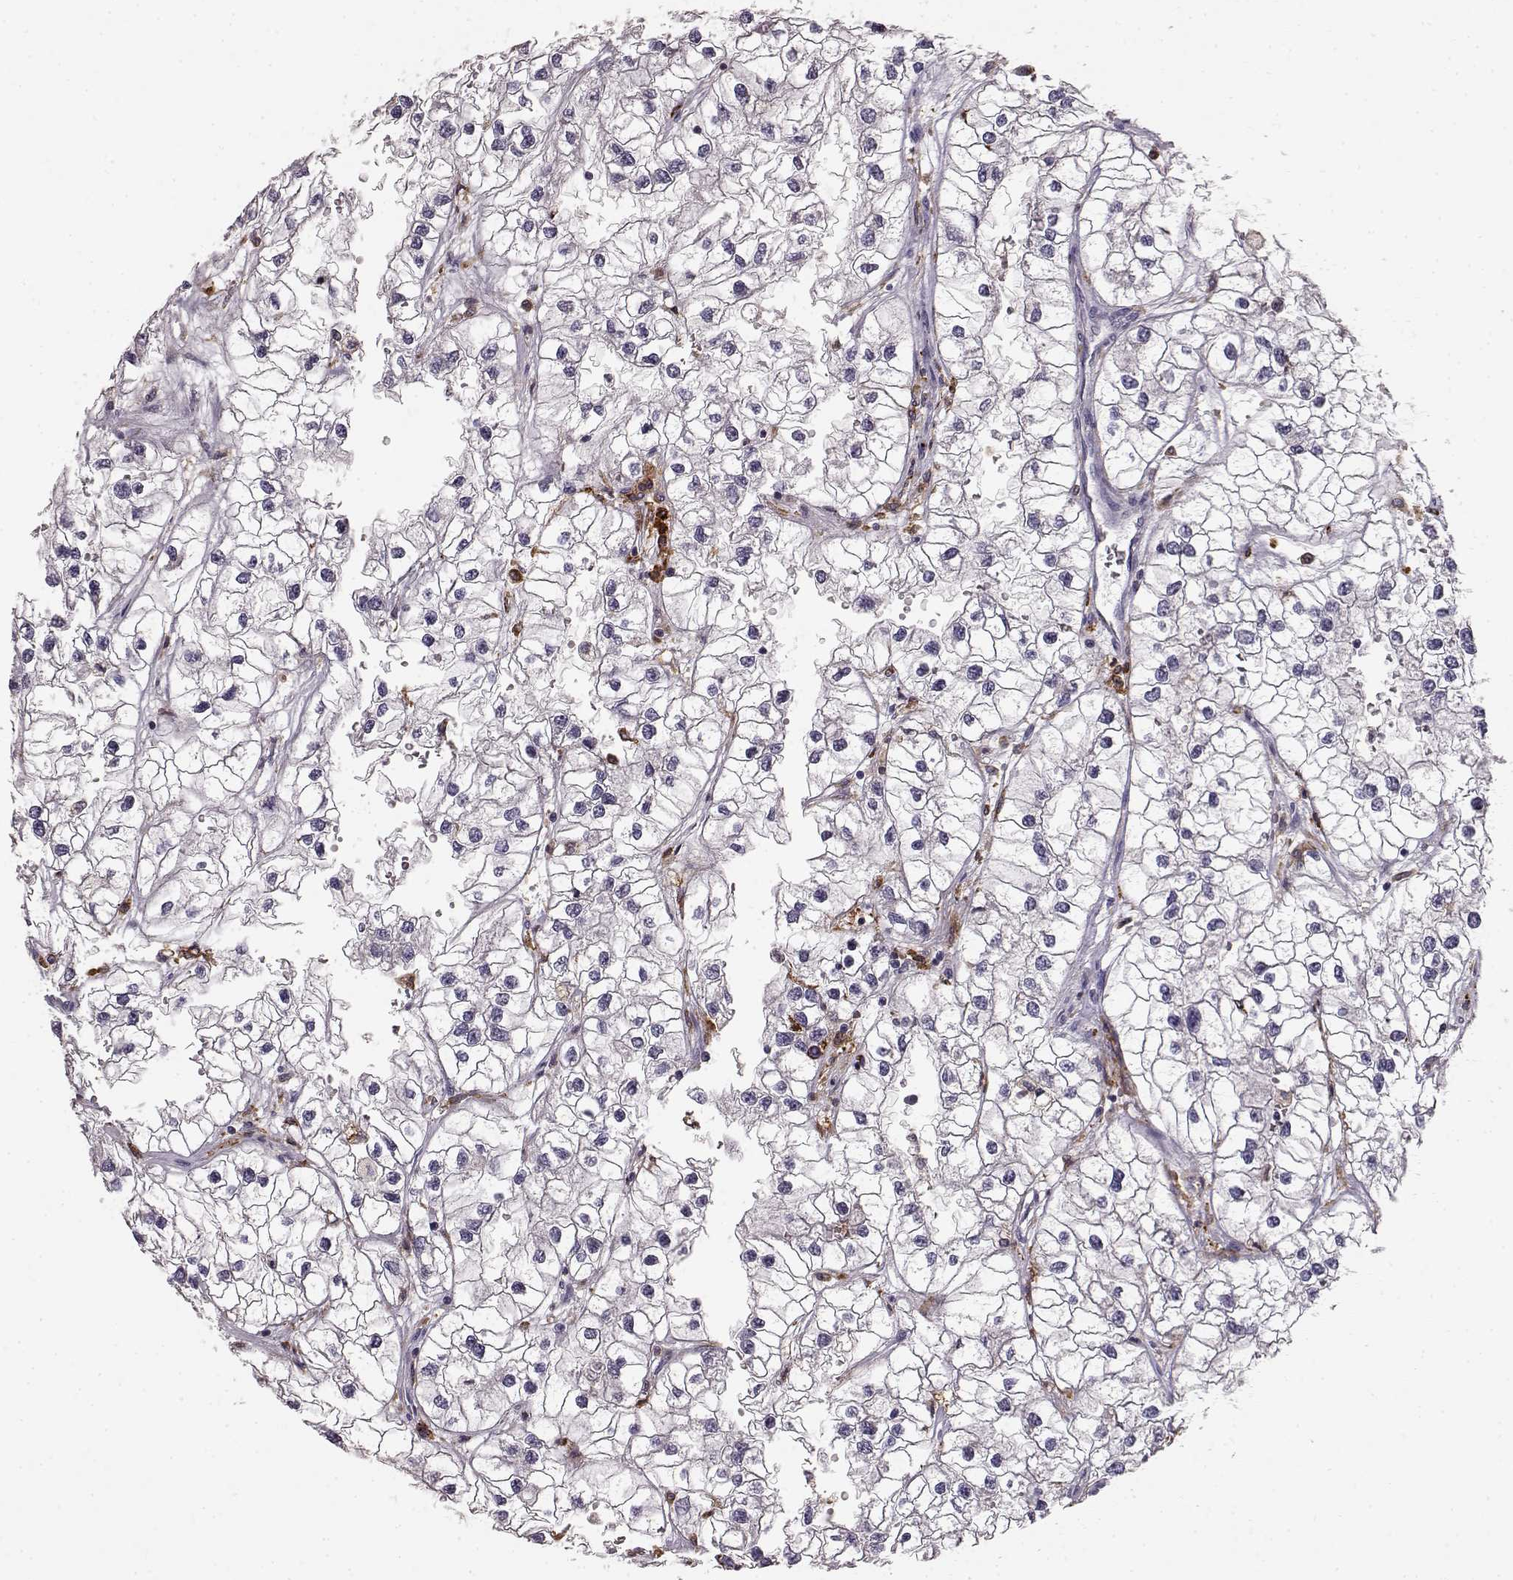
{"staining": {"intensity": "negative", "quantity": "none", "location": "none"}, "tissue": "renal cancer", "cell_type": "Tumor cells", "image_type": "cancer", "snomed": [{"axis": "morphology", "description": "Adenocarcinoma, NOS"}, {"axis": "topography", "description": "Kidney"}], "caption": "An IHC image of renal adenocarcinoma is shown. There is no staining in tumor cells of renal adenocarcinoma.", "gene": "CCNF", "patient": {"sex": "male", "age": 59}}